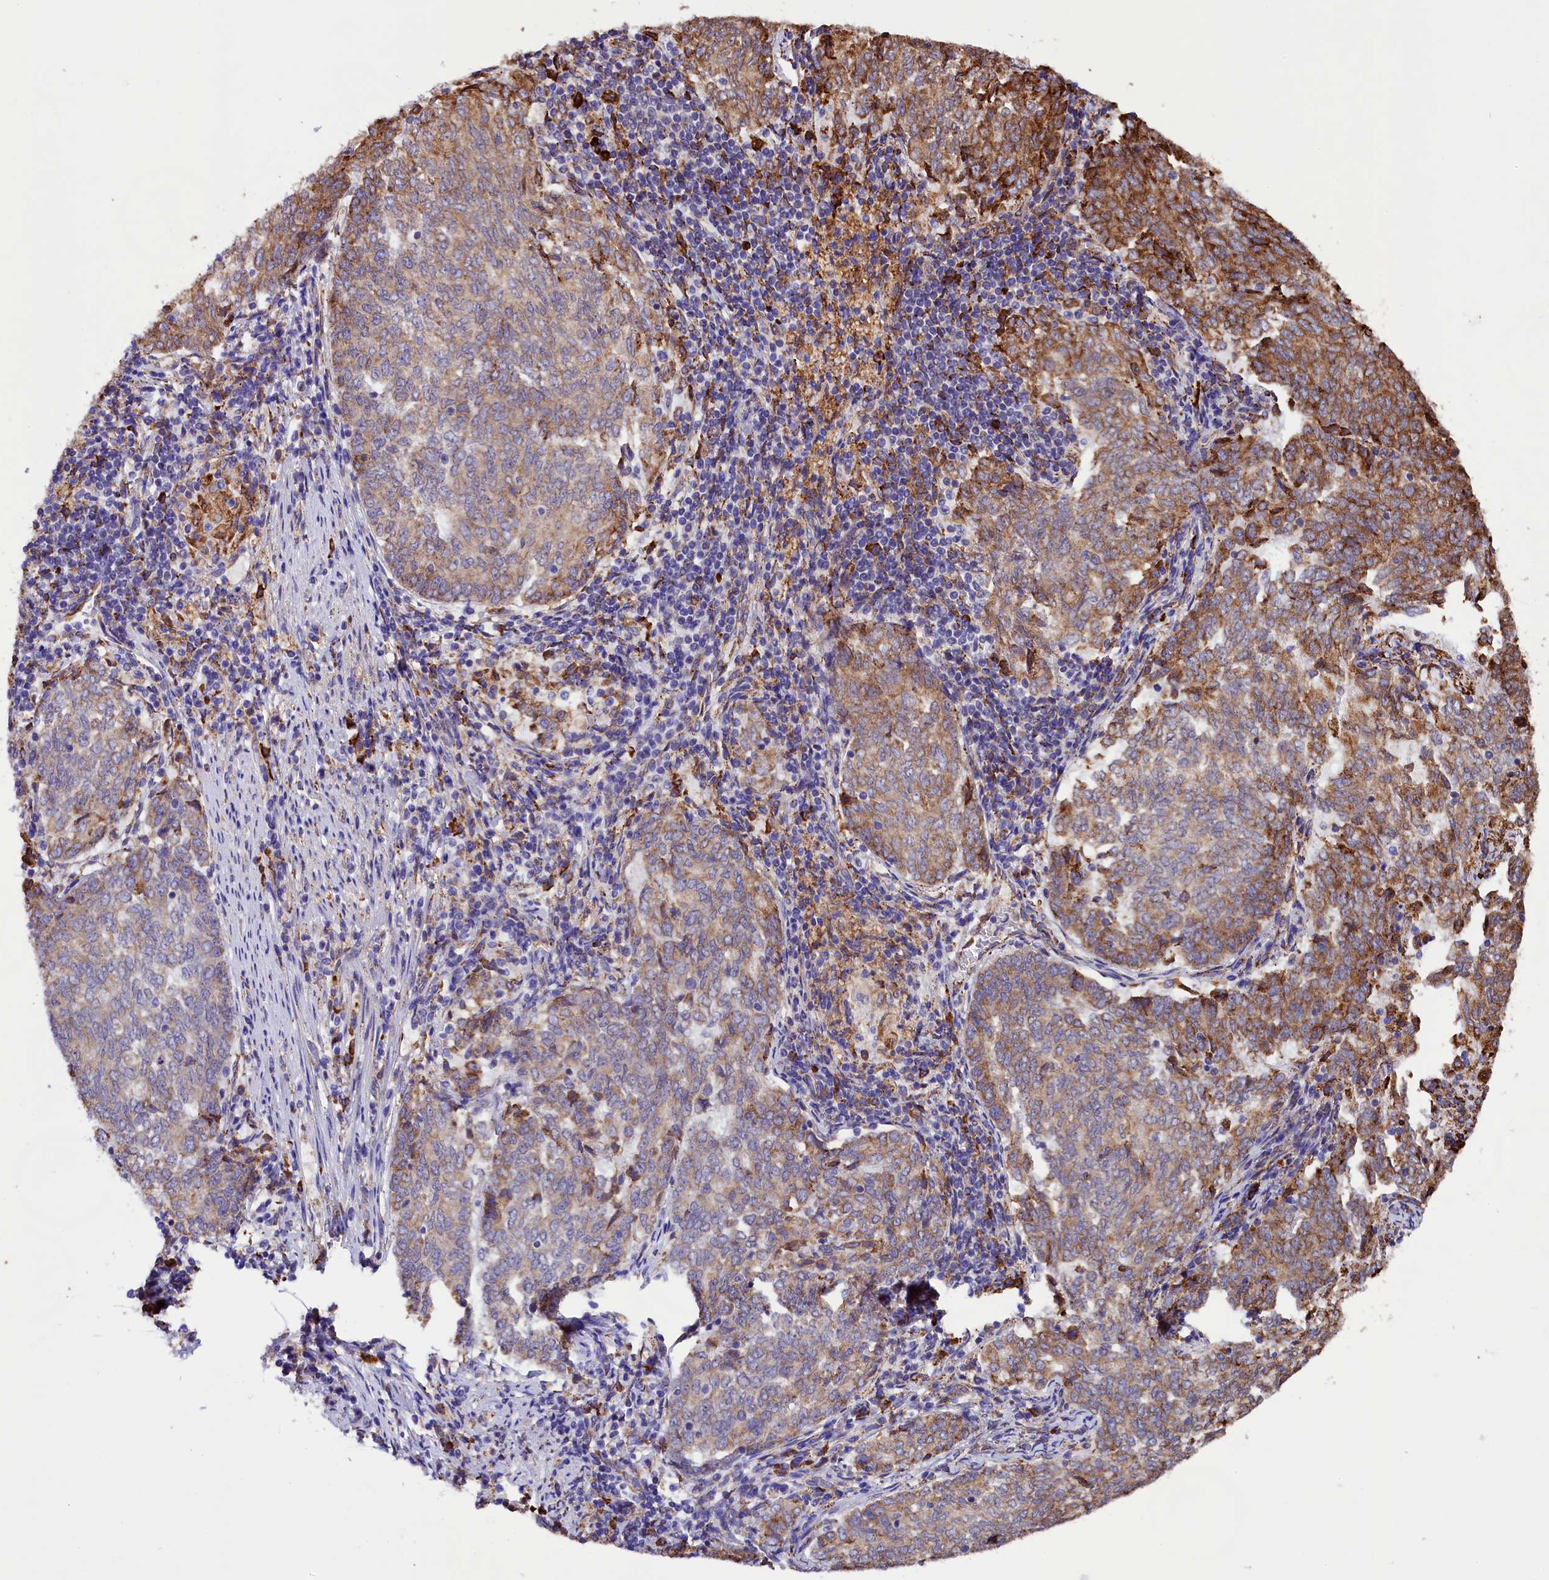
{"staining": {"intensity": "moderate", "quantity": "25%-75%", "location": "cytoplasmic/membranous"}, "tissue": "endometrial cancer", "cell_type": "Tumor cells", "image_type": "cancer", "snomed": [{"axis": "morphology", "description": "Adenocarcinoma, NOS"}, {"axis": "topography", "description": "Endometrium"}], "caption": "Endometrial cancer tissue reveals moderate cytoplasmic/membranous expression in about 25%-75% of tumor cells, visualized by immunohistochemistry.", "gene": "CAPS2", "patient": {"sex": "female", "age": 80}}